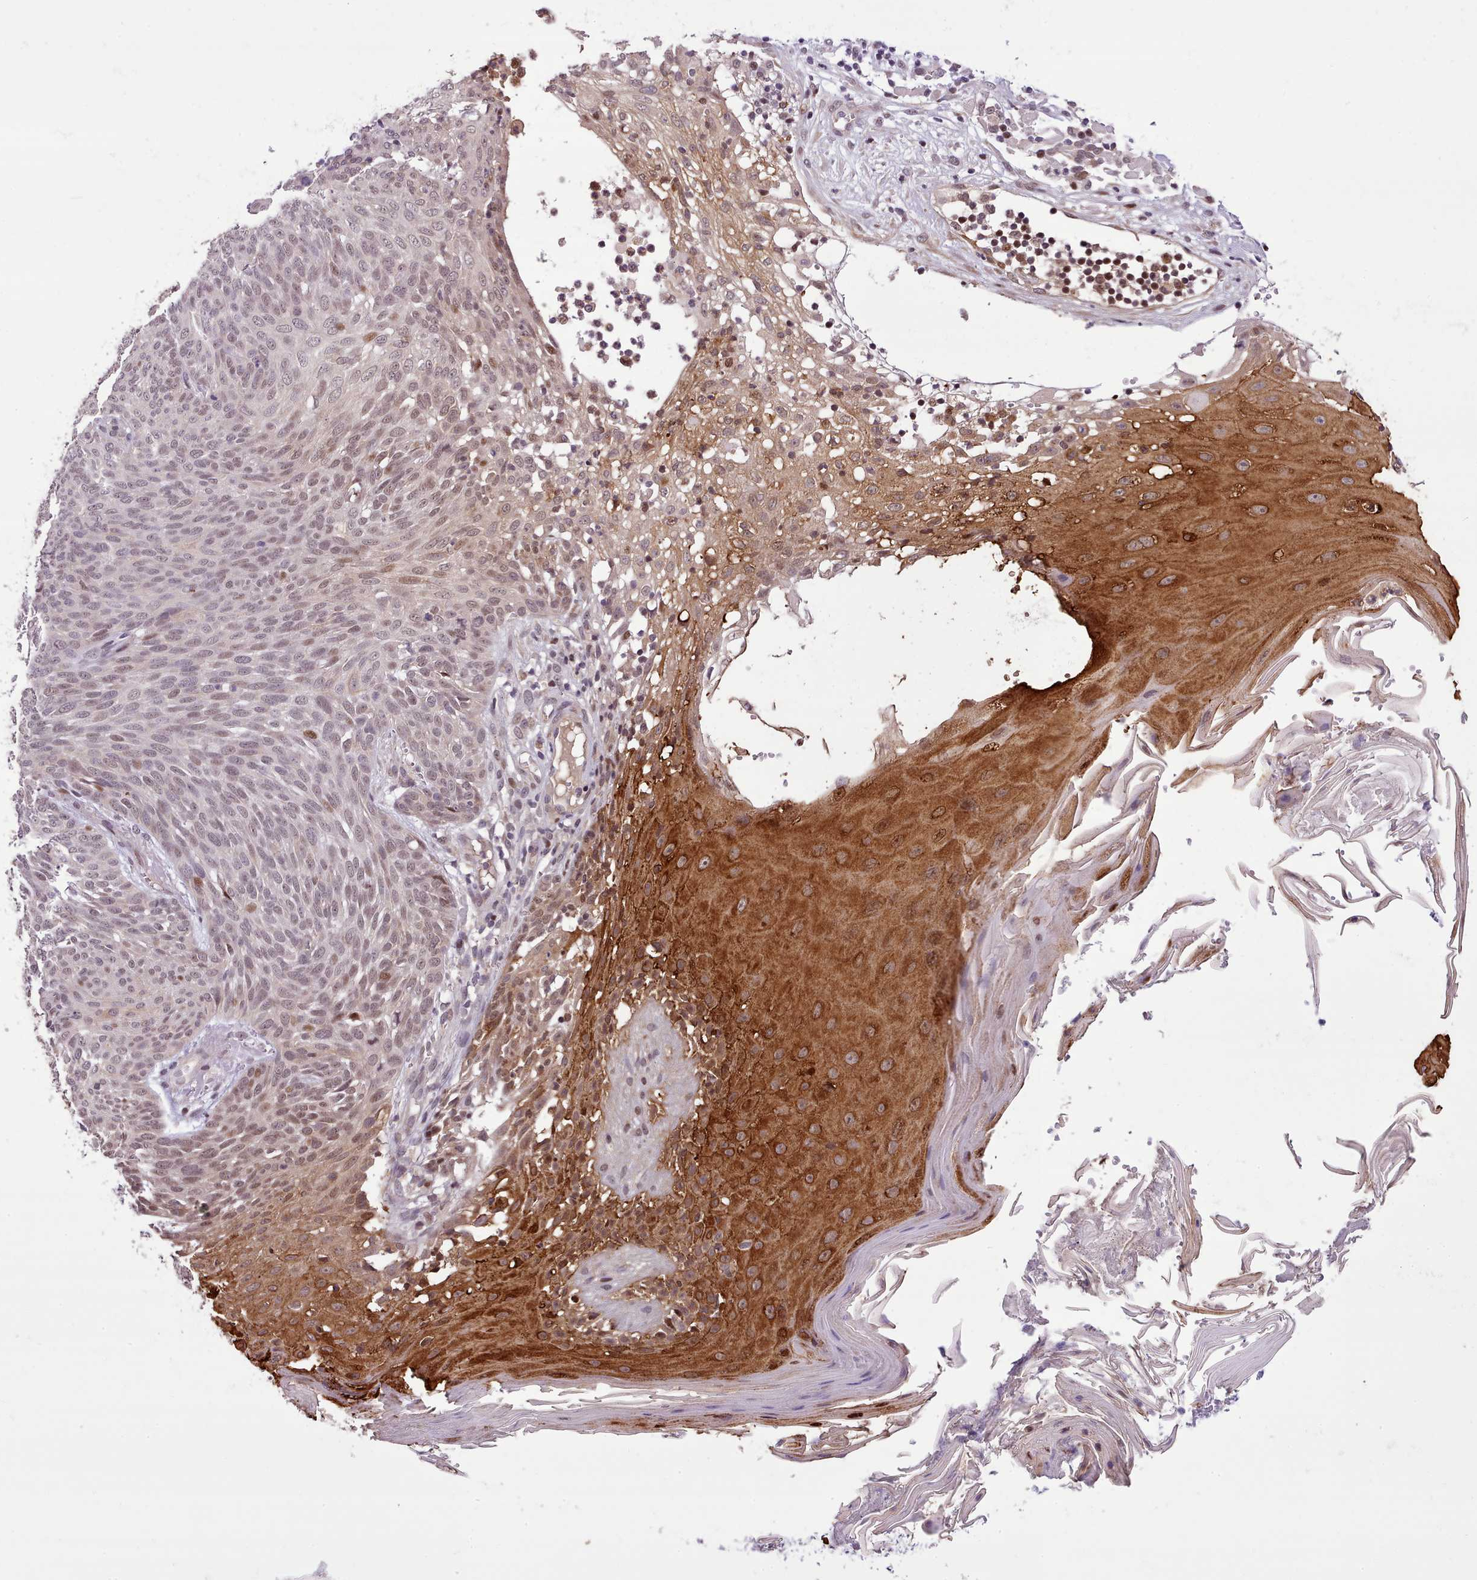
{"staining": {"intensity": "weak", "quantity": "<25%", "location": "nuclear"}, "tissue": "skin cancer", "cell_type": "Tumor cells", "image_type": "cancer", "snomed": [{"axis": "morphology", "description": "Basal cell carcinoma"}, {"axis": "topography", "description": "Skin"}], "caption": "Skin basal cell carcinoma was stained to show a protein in brown. There is no significant expression in tumor cells. (Stains: DAB immunohistochemistry with hematoxylin counter stain, Microscopy: brightfield microscopy at high magnification).", "gene": "HOXB7", "patient": {"sex": "female", "age": 86}}